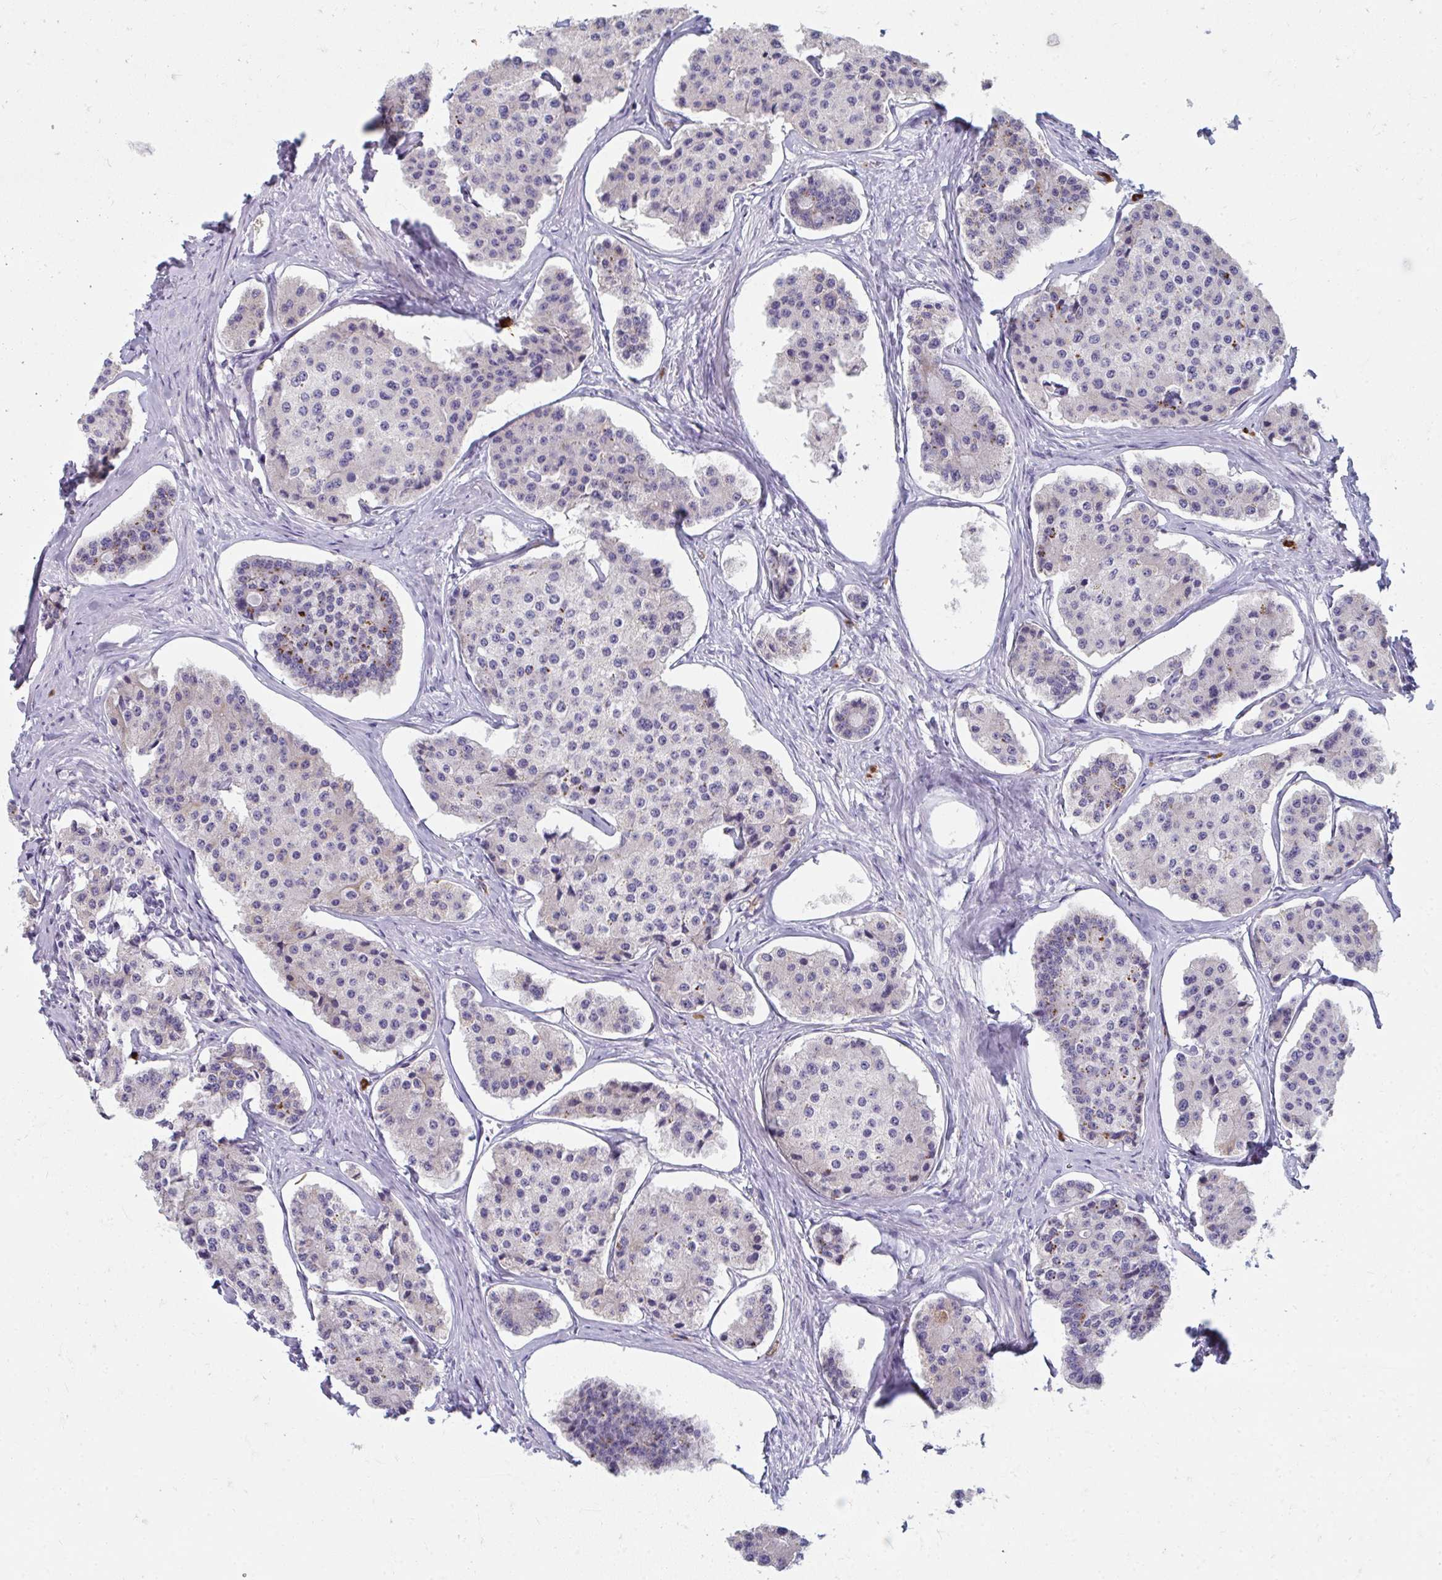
{"staining": {"intensity": "negative", "quantity": "none", "location": "none"}, "tissue": "carcinoid", "cell_type": "Tumor cells", "image_type": "cancer", "snomed": [{"axis": "morphology", "description": "Carcinoid, malignant, NOS"}, {"axis": "topography", "description": "Small intestine"}], "caption": "IHC photomicrograph of malignant carcinoid stained for a protein (brown), which demonstrates no positivity in tumor cells.", "gene": "EIF1AD", "patient": {"sex": "female", "age": 65}}